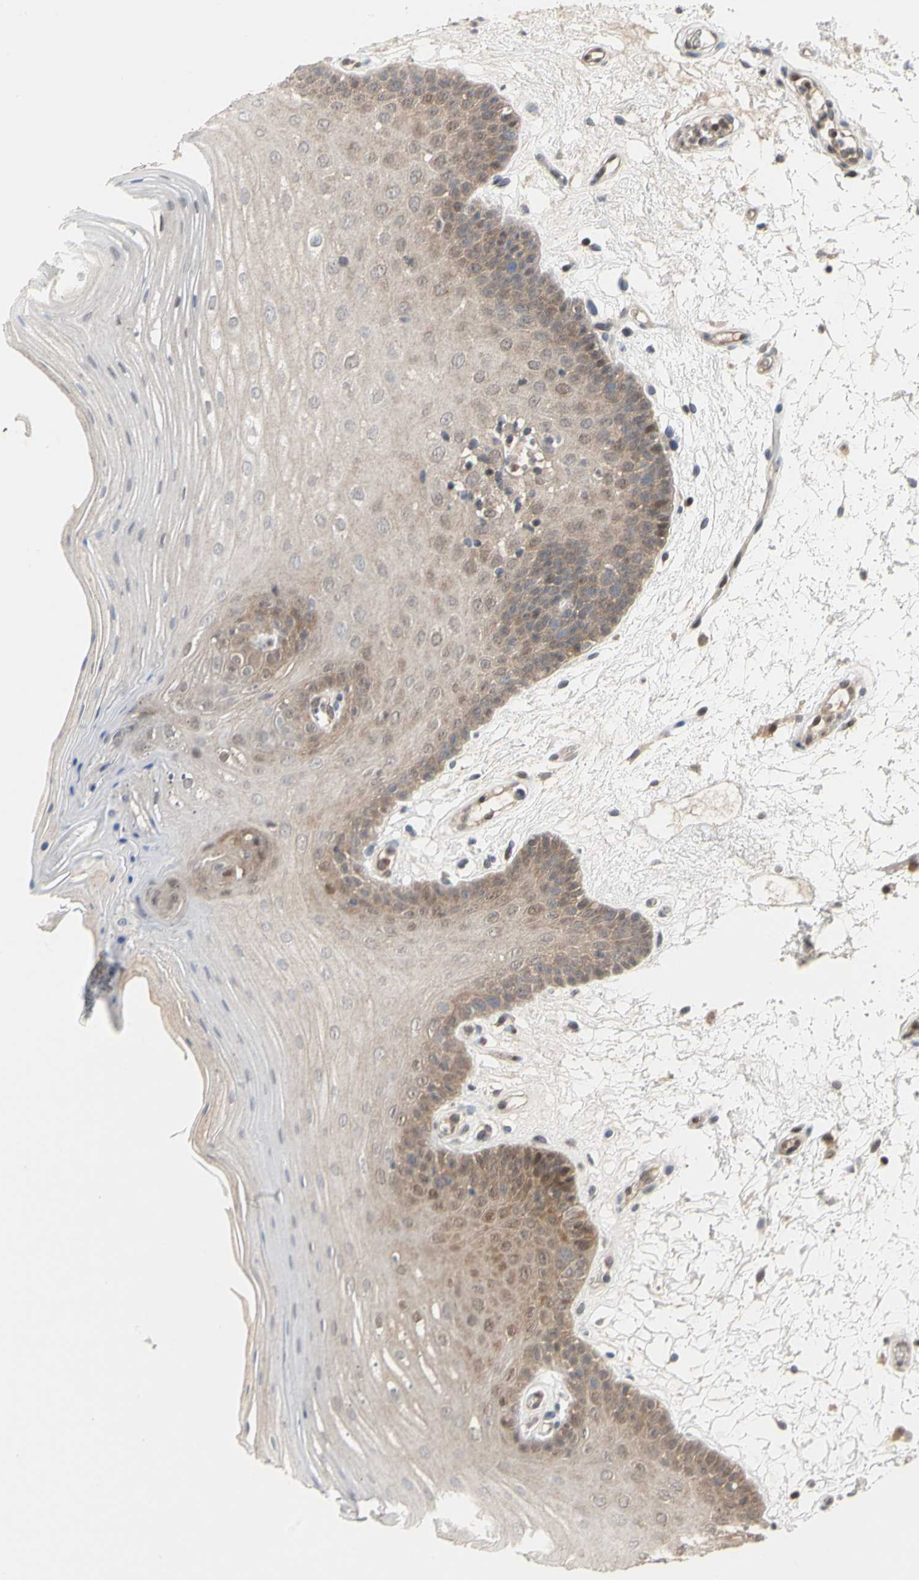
{"staining": {"intensity": "moderate", "quantity": "25%-75%", "location": "cytoplasmic/membranous"}, "tissue": "oral mucosa", "cell_type": "Squamous epithelial cells", "image_type": "normal", "snomed": [{"axis": "morphology", "description": "Normal tissue, NOS"}, {"axis": "morphology", "description": "Squamous cell carcinoma, NOS"}, {"axis": "topography", "description": "Skeletal muscle"}, {"axis": "topography", "description": "Oral tissue"}, {"axis": "topography", "description": "Head-Neck"}], "caption": "Immunohistochemical staining of benign human oral mucosa shows 25%-75% levels of moderate cytoplasmic/membranous protein positivity in approximately 25%-75% of squamous epithelial cells. (Brightfield microscopy of DAB IHC at high magnification).", "gene": "CDK5", "patient": {"sex": "male", "age": 71}}